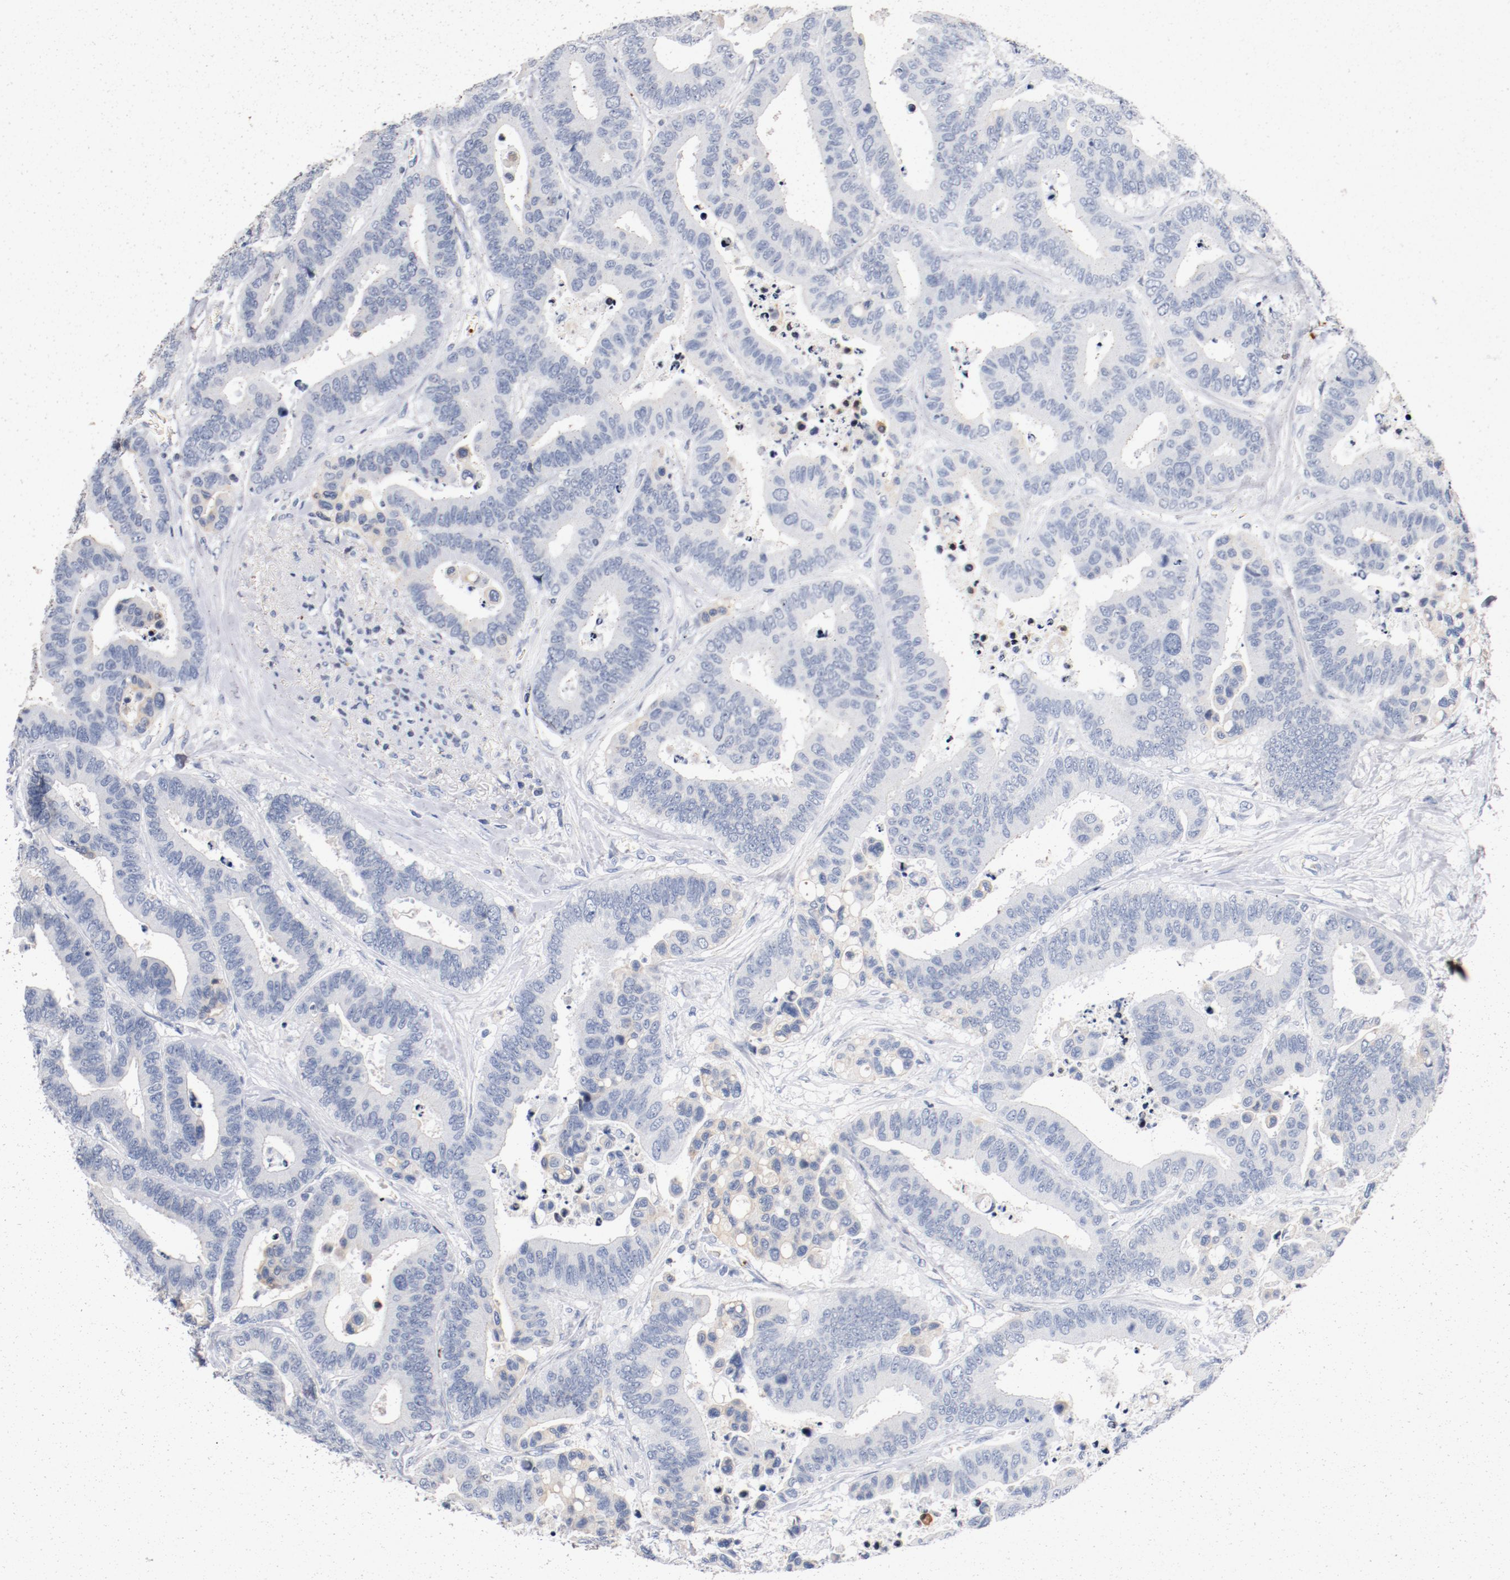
{"staining": {"intensity": "weak", "quantity": "<25%", "location": "cytoplasmic/membranous"}, "tissue": "colorectal cancer", "cell_type": "Tumor cells", "image_type": "cancer", "snomed": [{"axis": "morphology", "description": "Adenocarcinoma, NOS"}, {"axis": "topography", "description": "Colon"}], "caption": "Immunohistochemical staining of colorectal adenocarcinoma shows no significant expression in tumor cells.", "gene": "PIM1", "patient": {"sex": "male", "age": 82}}